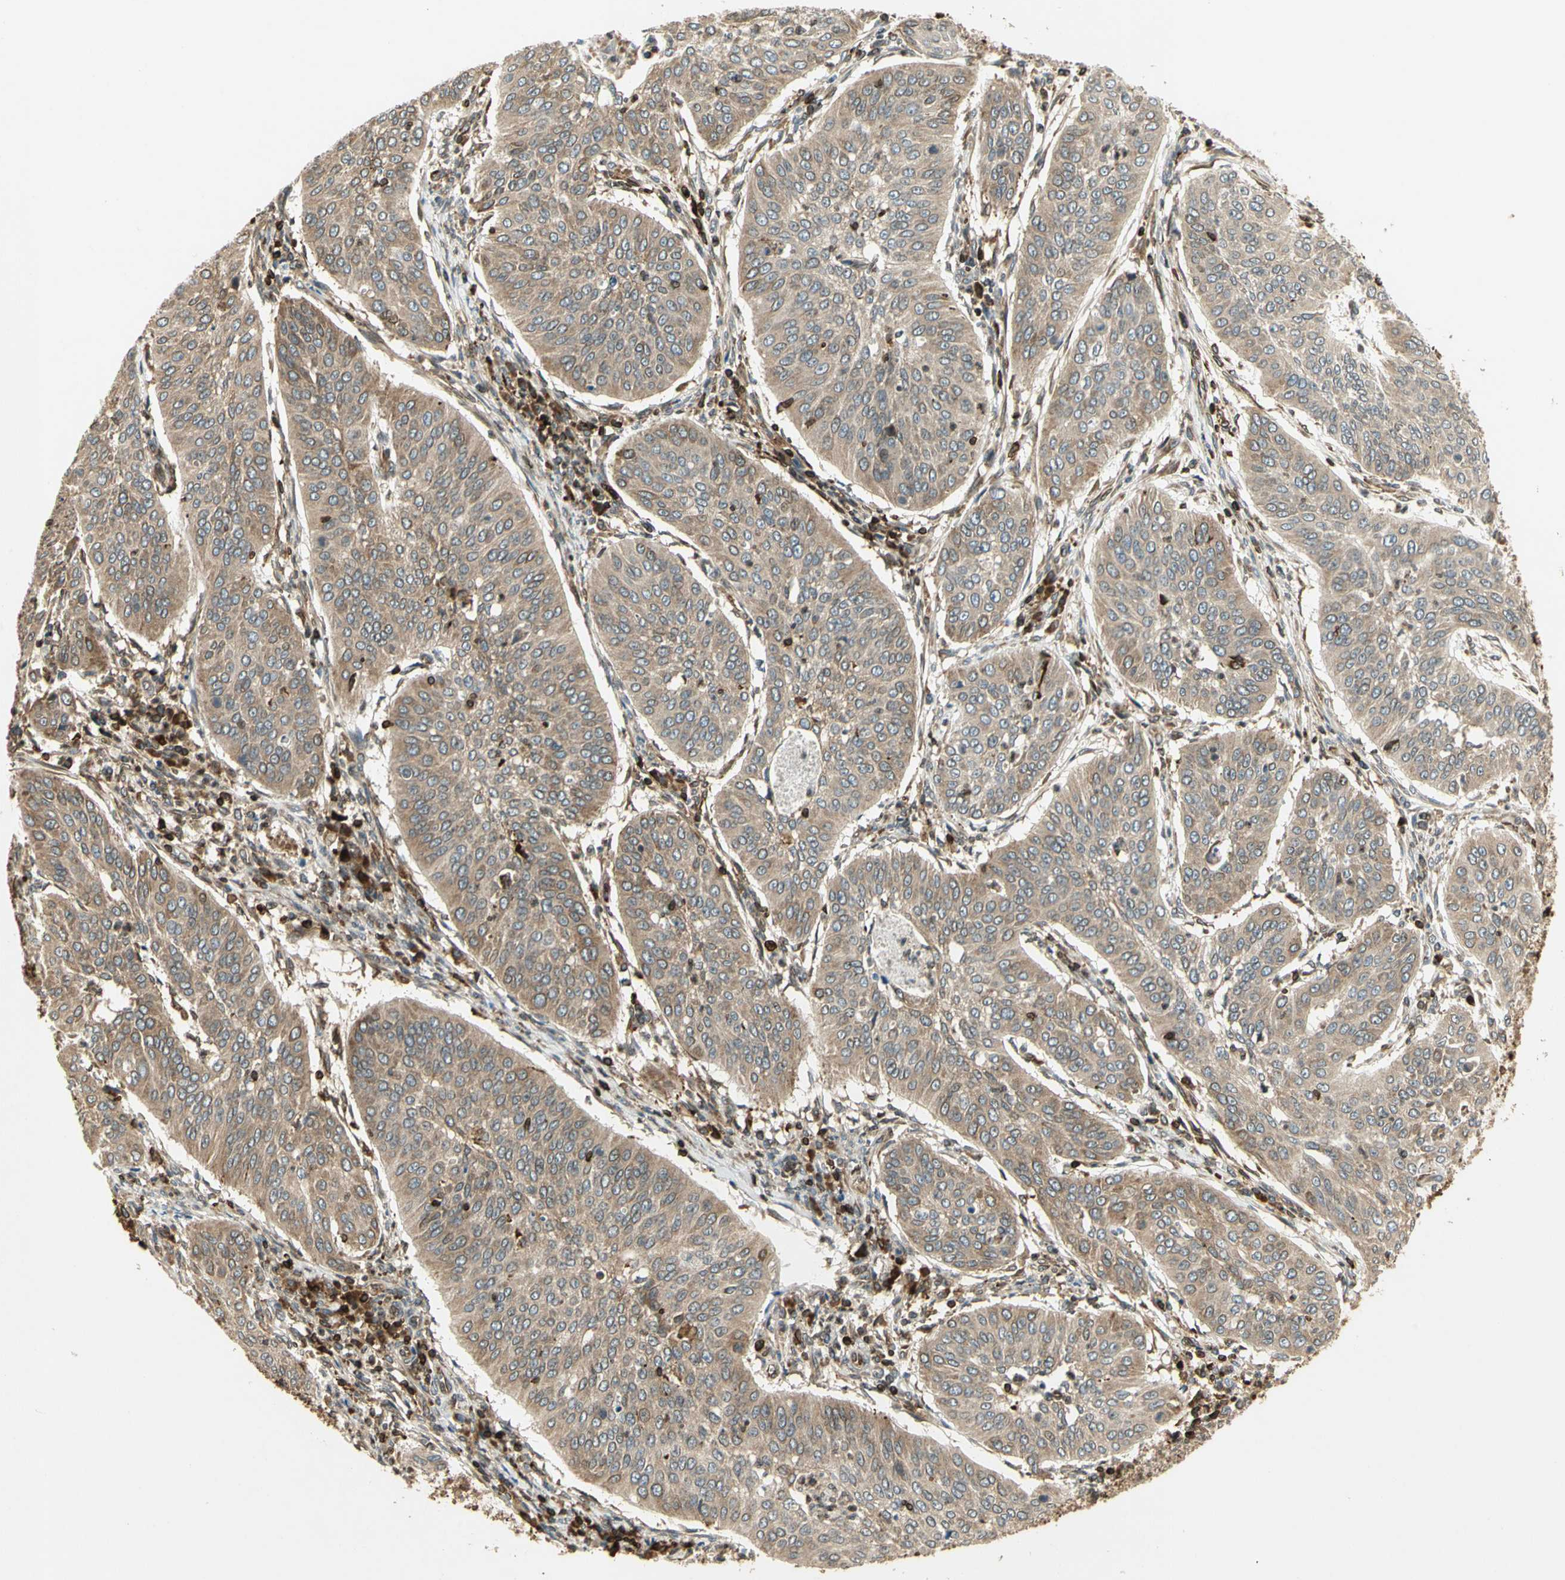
{"staining": {"intensity": "moderate", "quantity": ">75%", "location": "cytoplasmic/membranous"}, "tissue": "cervical cancer", "cell_type": "Tumor cells", "image_type": "cancer", "snomed": [{"axis": "morphology", "description": "Normal tissue, NOS"}, {"axis": "morphology", "description": "Squamous cell carcinoma, NOS"}, {"axis": "topography", "description": "Cervix"}], "caption": "Immunohistochemistry (IHC) (DAB) staining of human cervical squamous cell carcinoma shows moderate cytoplasmic/membranous protein expression in about >75% of tumor cells.", "gene": "TAPBP", "patient": {"sex": "female", "age": 39}}